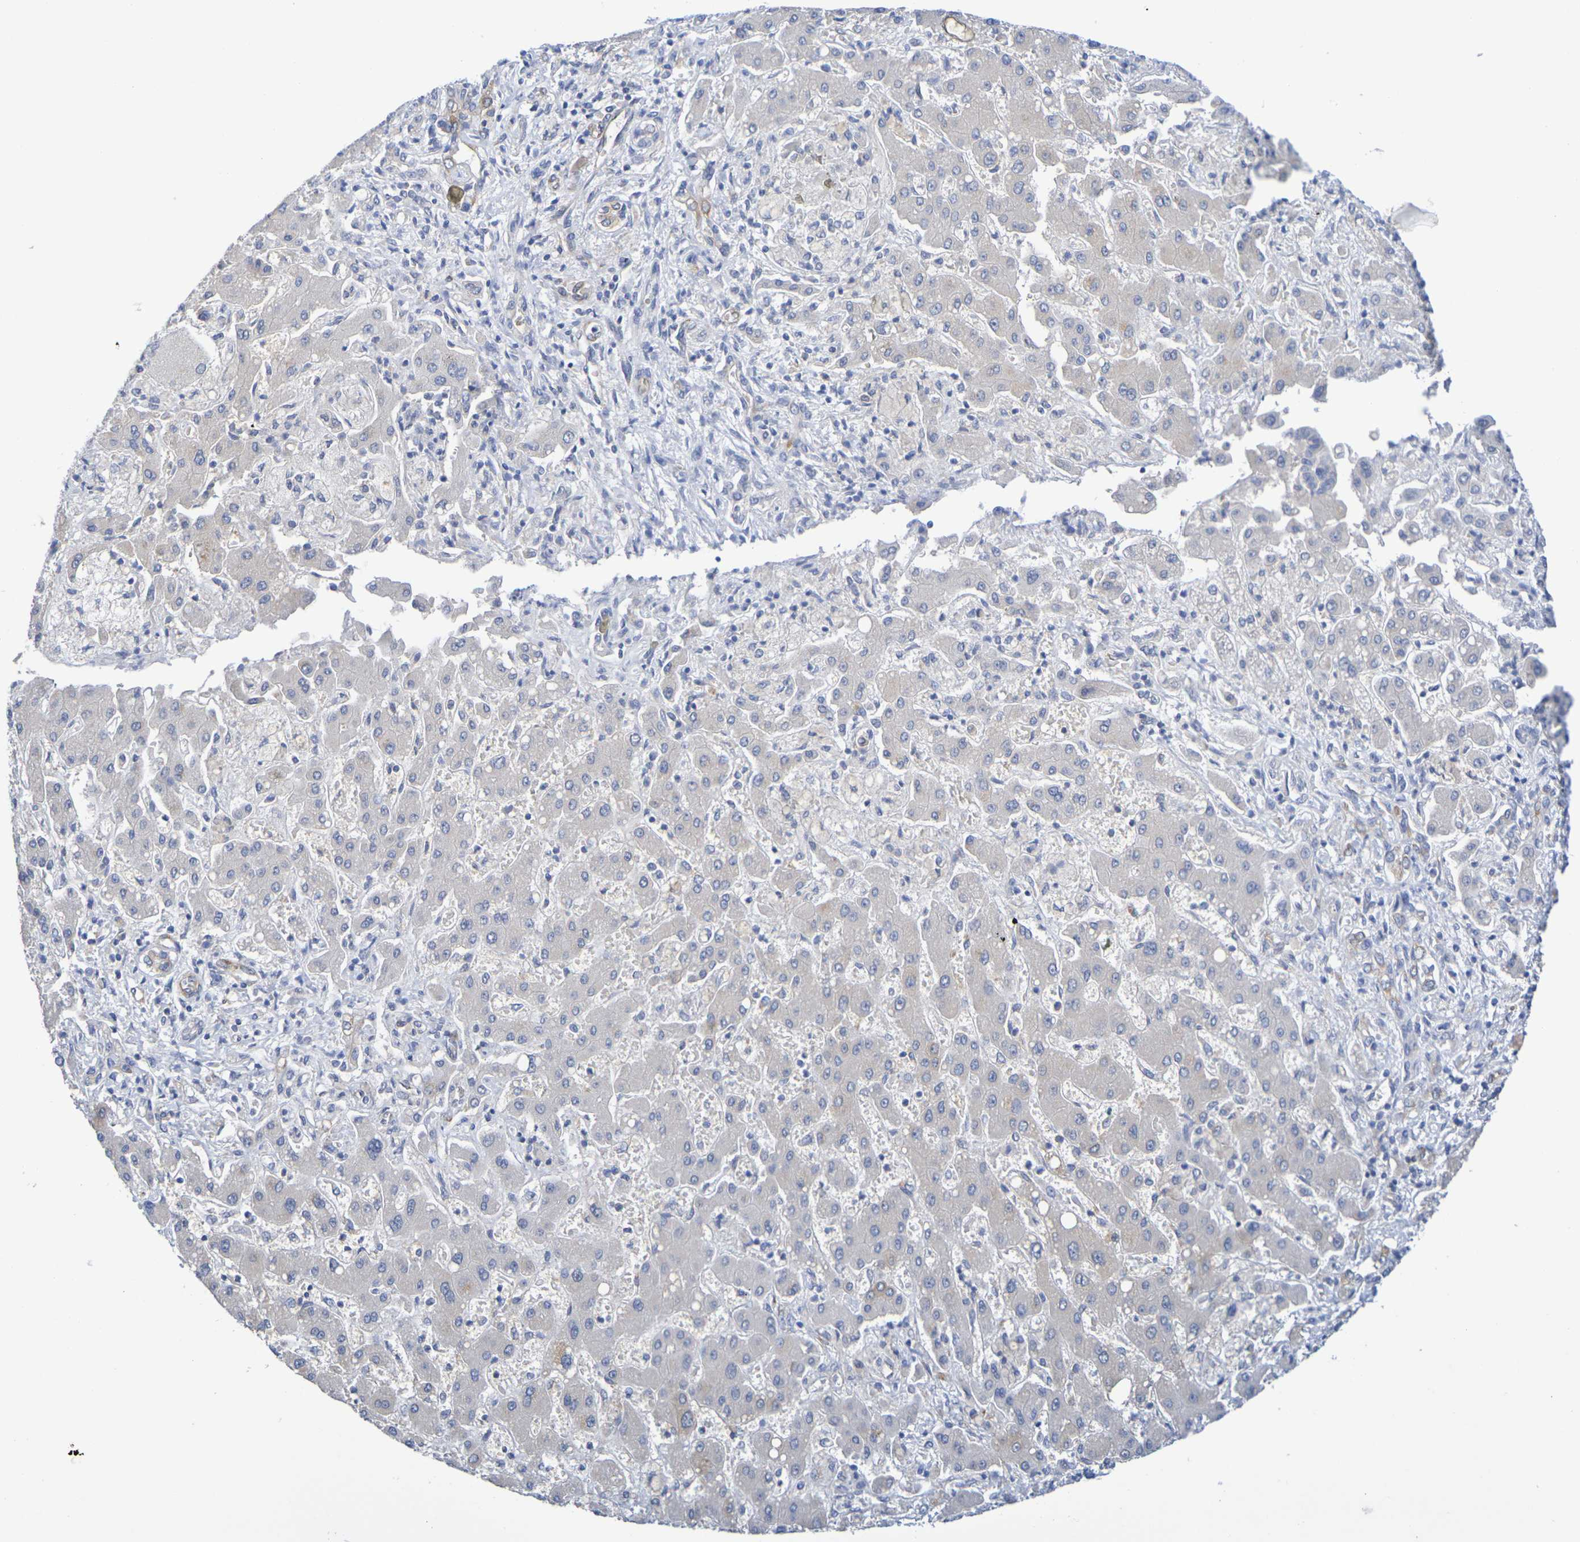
{"staining": {"intensity": "weak", "quantity": "25%-75%", "location": "cytoplasmic/membranous"}, "tissue": "liver cancer", "cell_type": "Tumor cells", "image_type": "cancer", "snomed": [{"axis": "morphology", "description": "Cholangiocarcinoma"}, {"axis": "topography", "description": "Liver"}], "caption": "There is low levels of weak cytoplasmic/membranous staining in tumor cells of cholangiocarcinoma (liver), as demonstrated by immunohistochemical staining (brown color).", "gene": "TMCC3", "patient": {"sex": "male", "age": 50}}